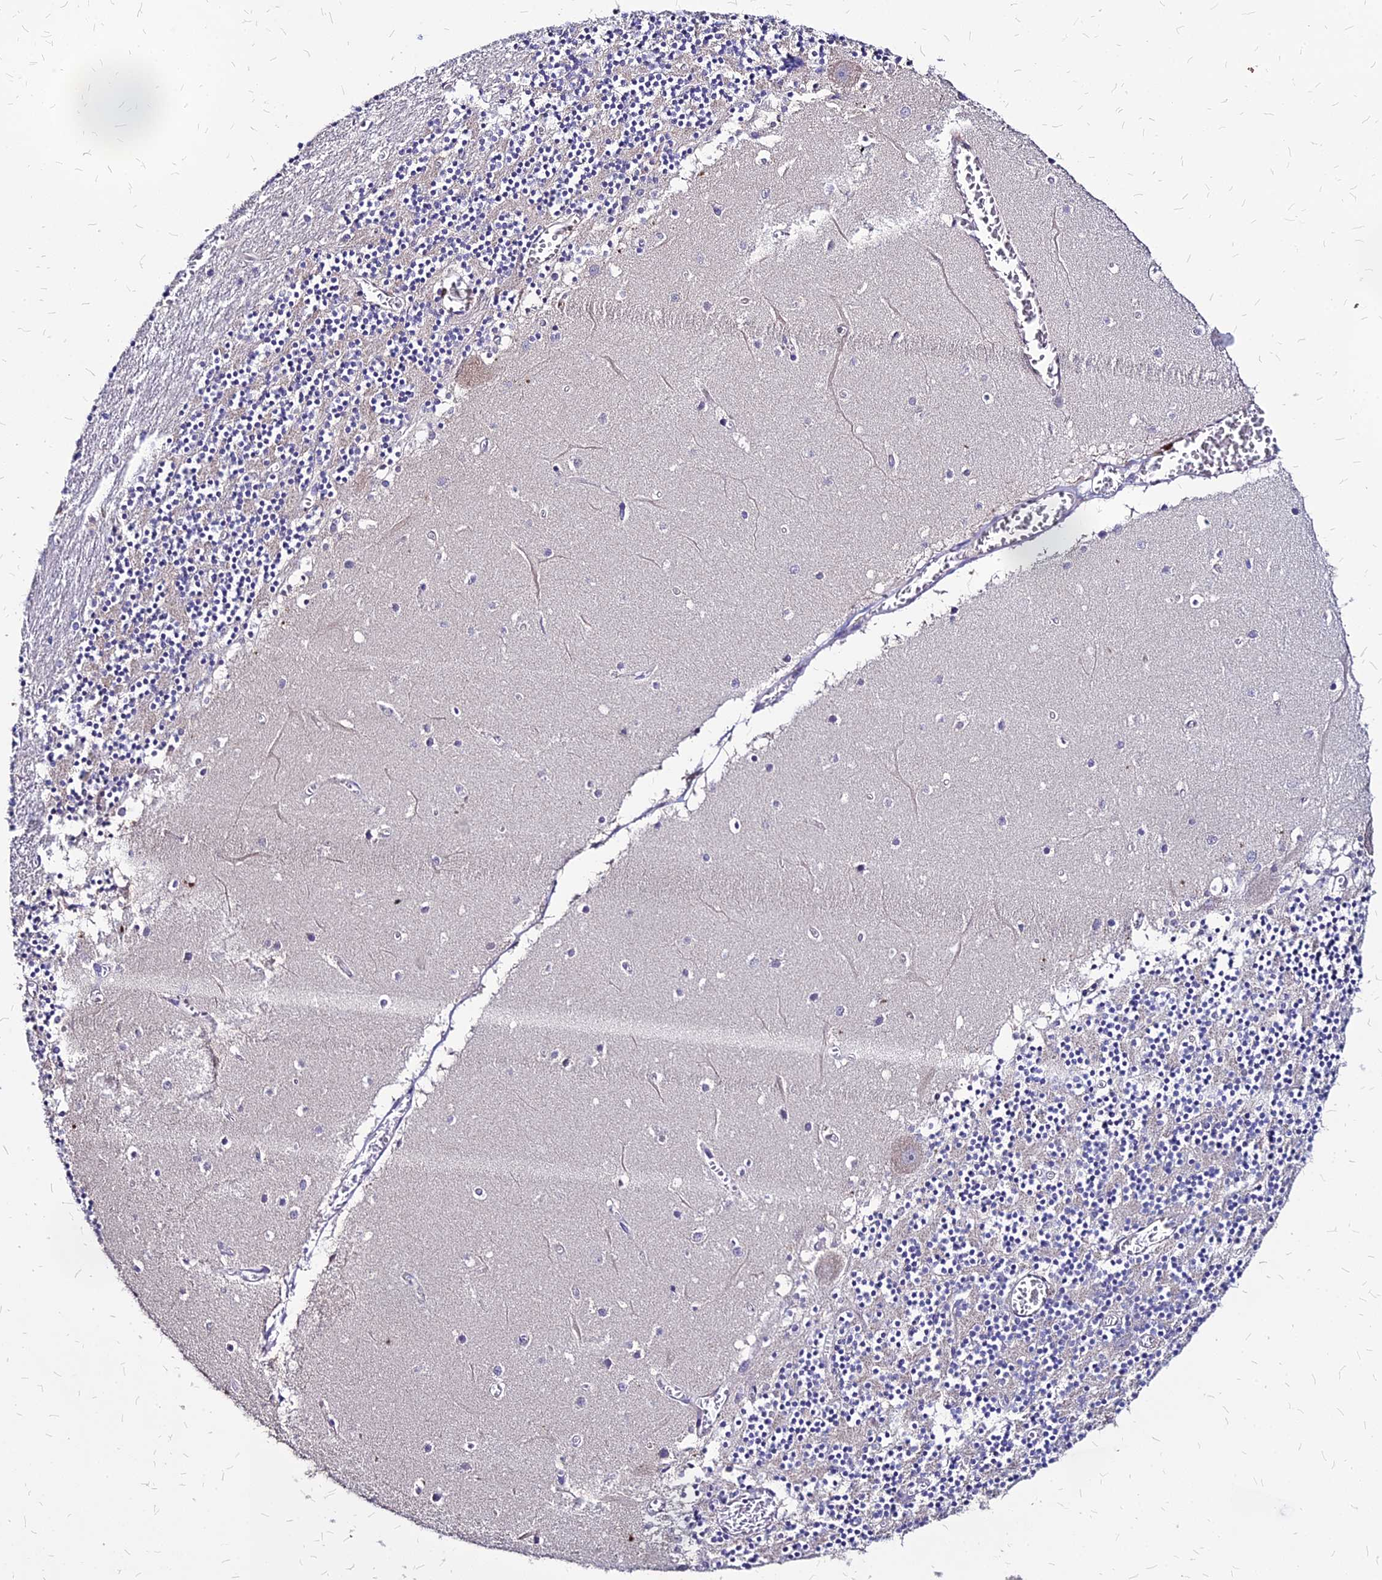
{"staining": {"intensity": "negative", "quantity": "none", "location": "none"}, "tissue": "cerebellum", "cell_type": "Cells in granular layer", "image_type": "normal", "snomed": [{"axis": "morphology", "description": "Normal tissue, NOS"}, {"axis": "topography", "description": "Cerebellum"}], "caption": "The image reveals no significant positivity in cells in granular layer of cerebellum. (DAB (3,3'-diaminobenzidine) IHC with hematoxylin counter stain).", "gene": "COMMD10", "patient": {"sex": "female", "age": 28}}